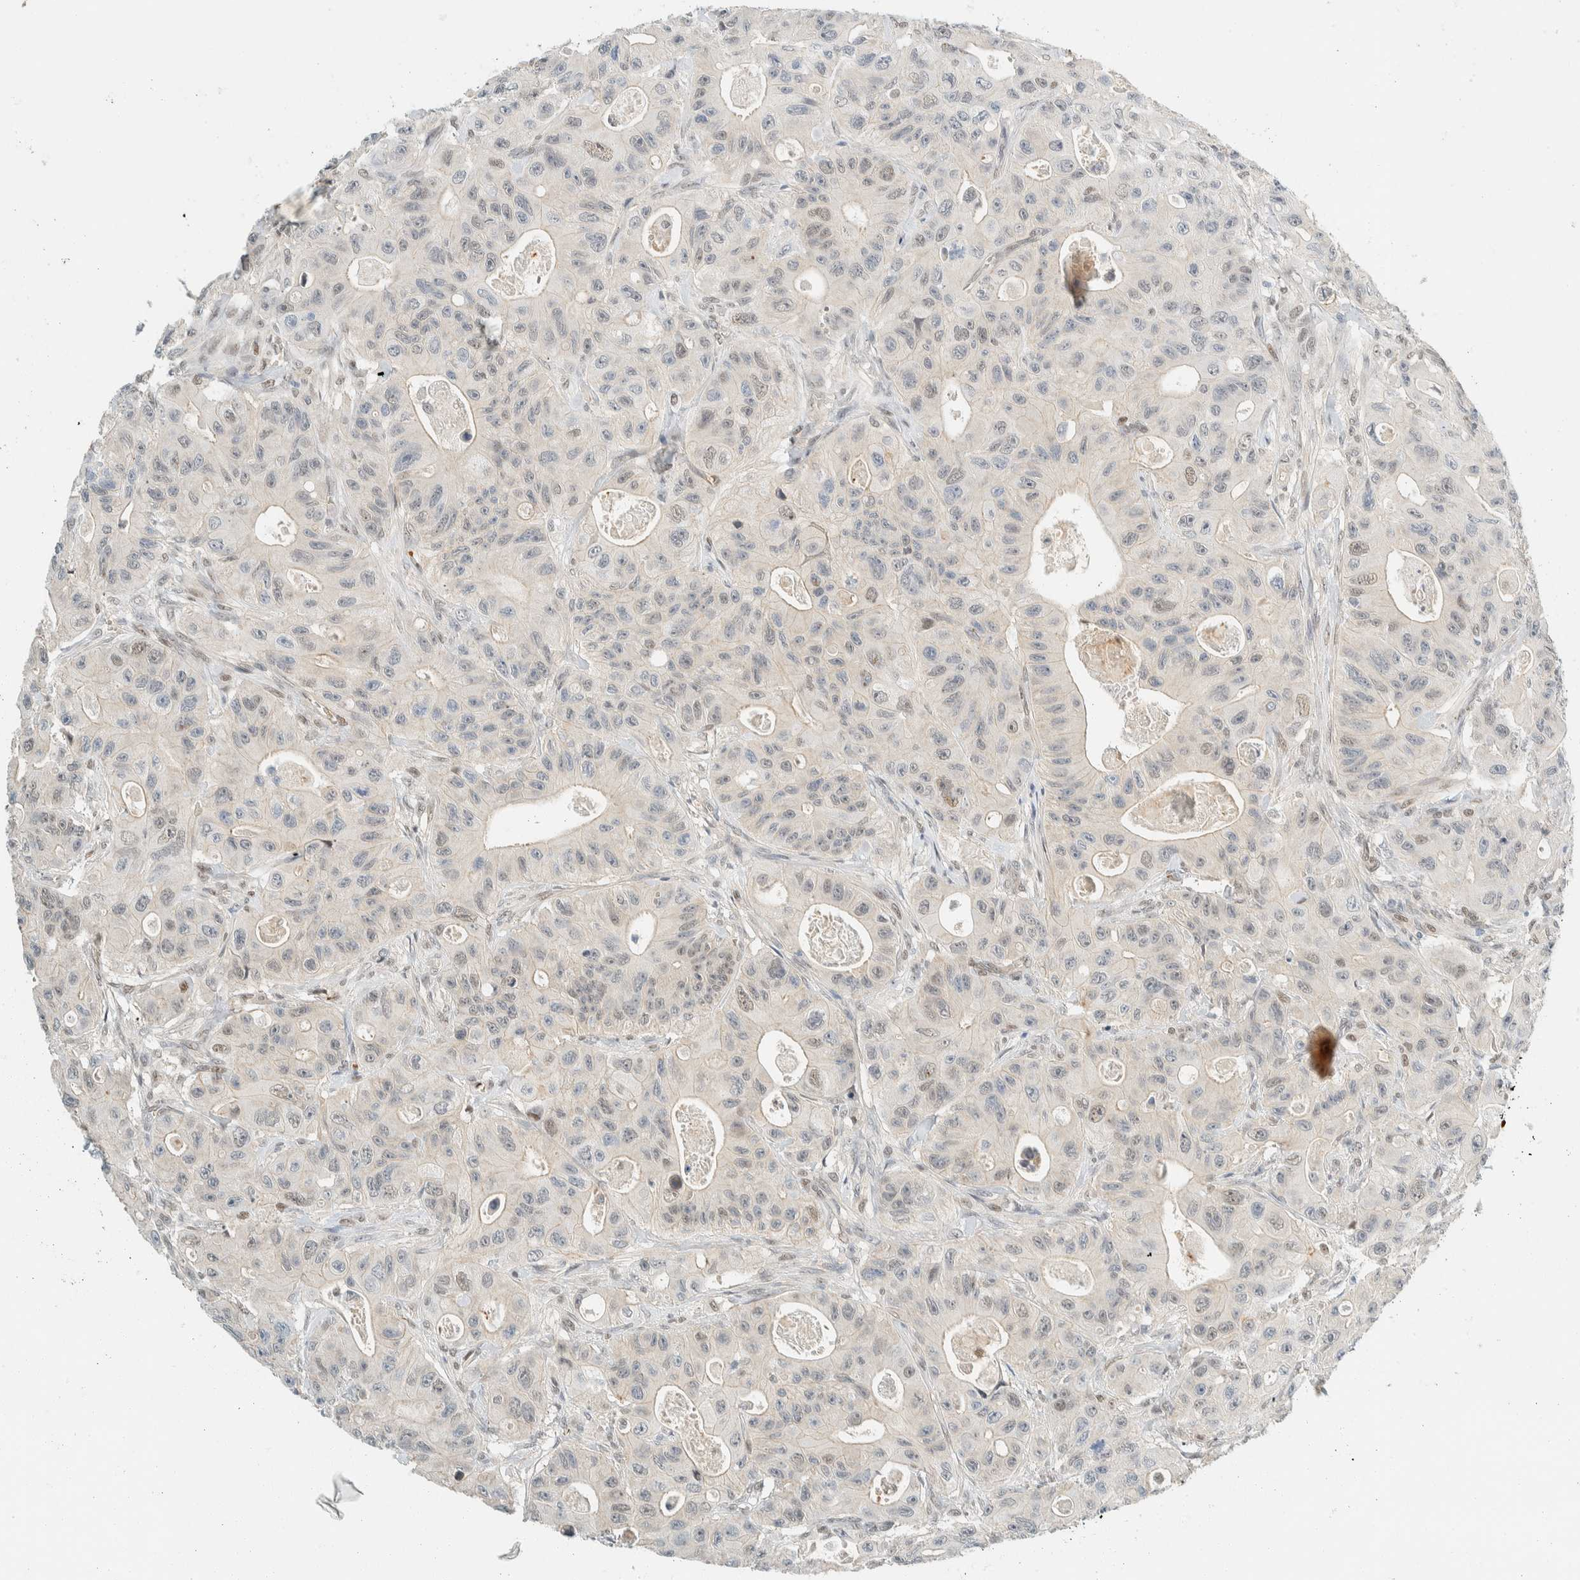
{"staining": {"intensity": "weak", "quantity": "25%-75%", "location": "nuclear"}, "tissue": "colorectal cancer", "cell_type": "Tumor cells", "image_type": "cancer", "snomed": [{"axis": "morphology", "description": "Adenocarcinoma, NOS"}, {"axis": "topography", "description": "Colon"}], "caption": "Weak nuclear staining for a protein is seen in about 25%-75% of tumor cells of colorectal adenocarcinoma using immunohistochemistry (IHC).", "gene": "TSTD2", "patient": {"sex": "female", "age": 46}}